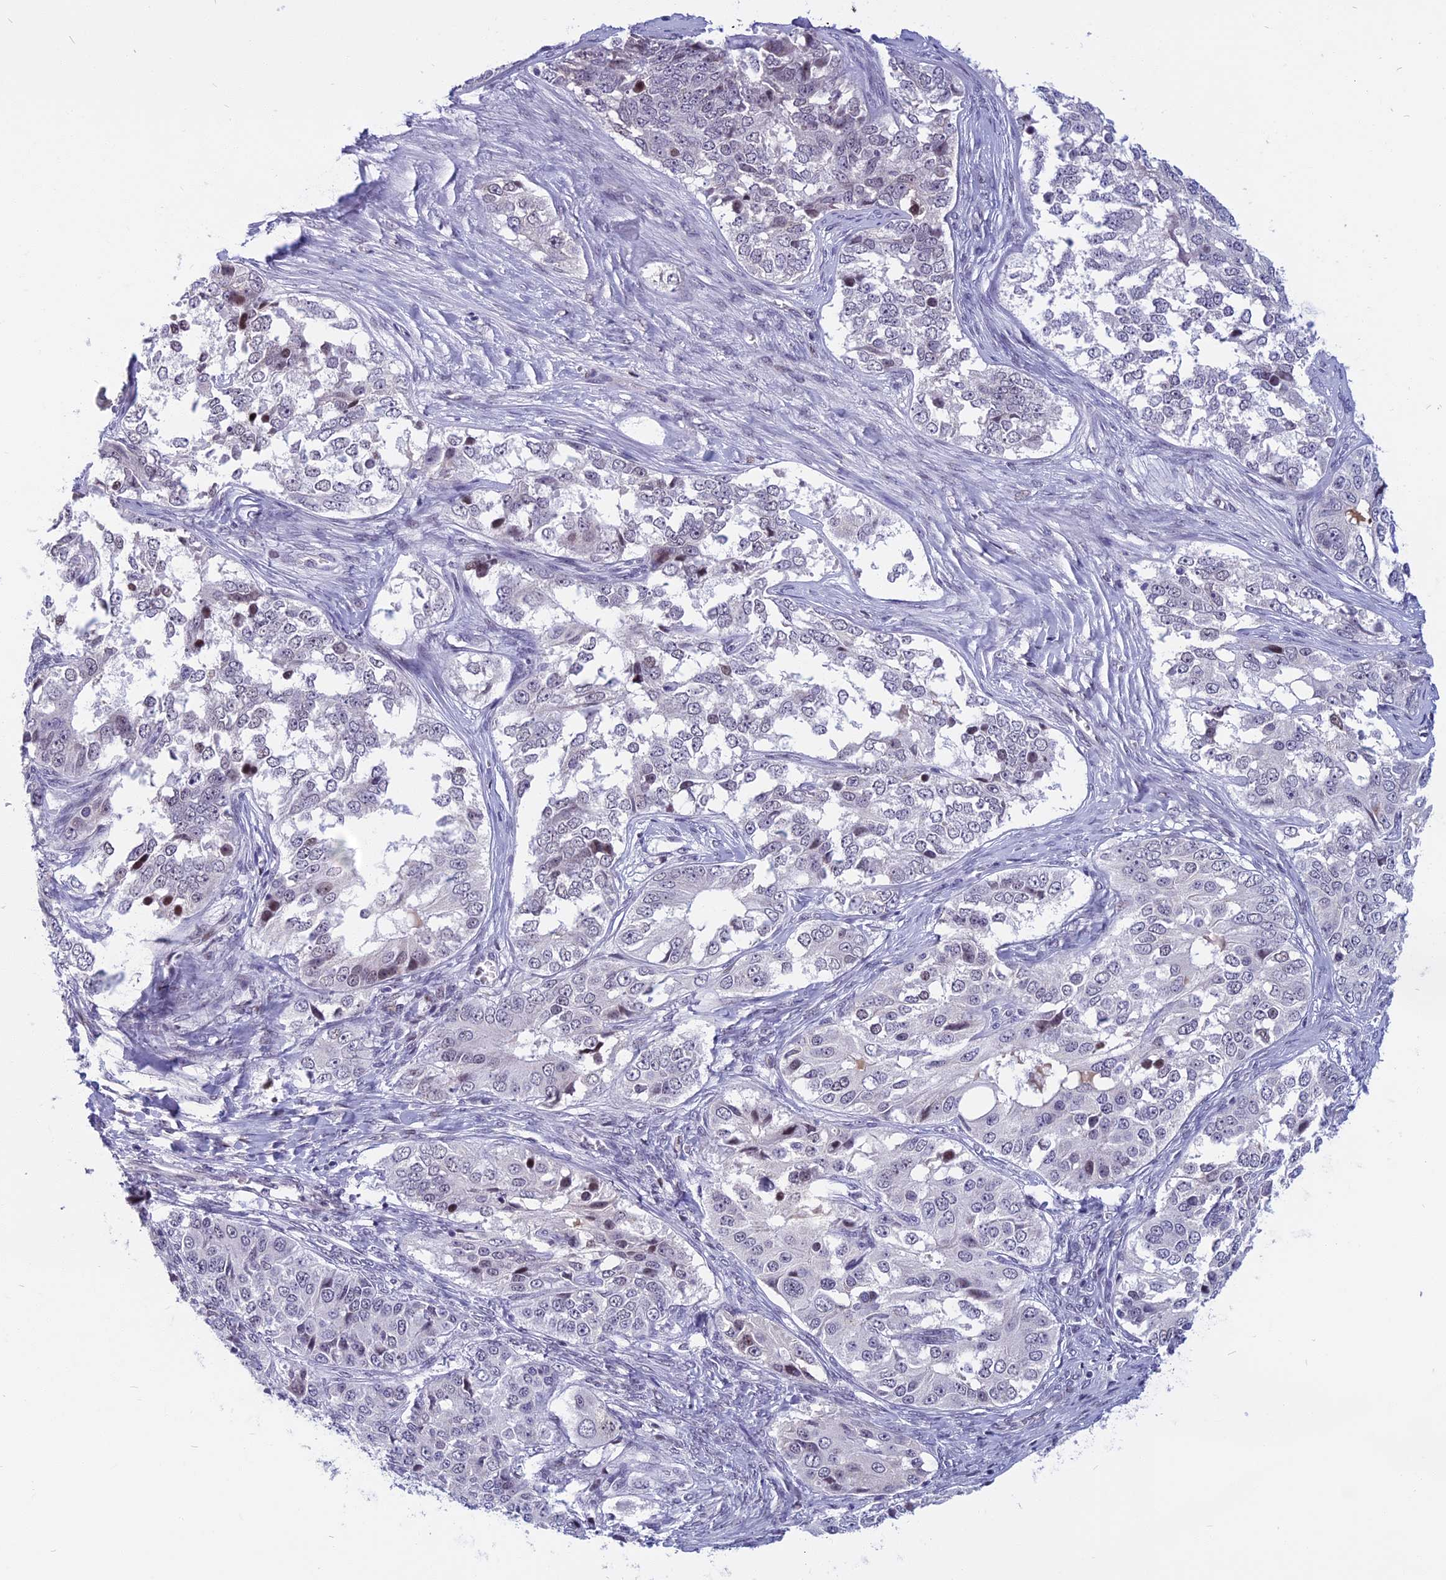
{"staining": {"intensity": "negative", "quantity": "none", "location": "none"}, "tissue": "ovarian cancer", "cell_type": "Tumor cells", "image_type": "cancer", "snomed": [{"axis": "morphology", "description": "Carcinoma, endometroid"}, {"axis": "topography", "description": "Ovary"}], "caption": "This is a photomicrograph of immunohistochemistry (IHC) staining of ovarian endometroid carcinoma, which shows no positivity in tumor cells.", "gene": "CDC7", "patient": {"sex": "female", "age": 51}}